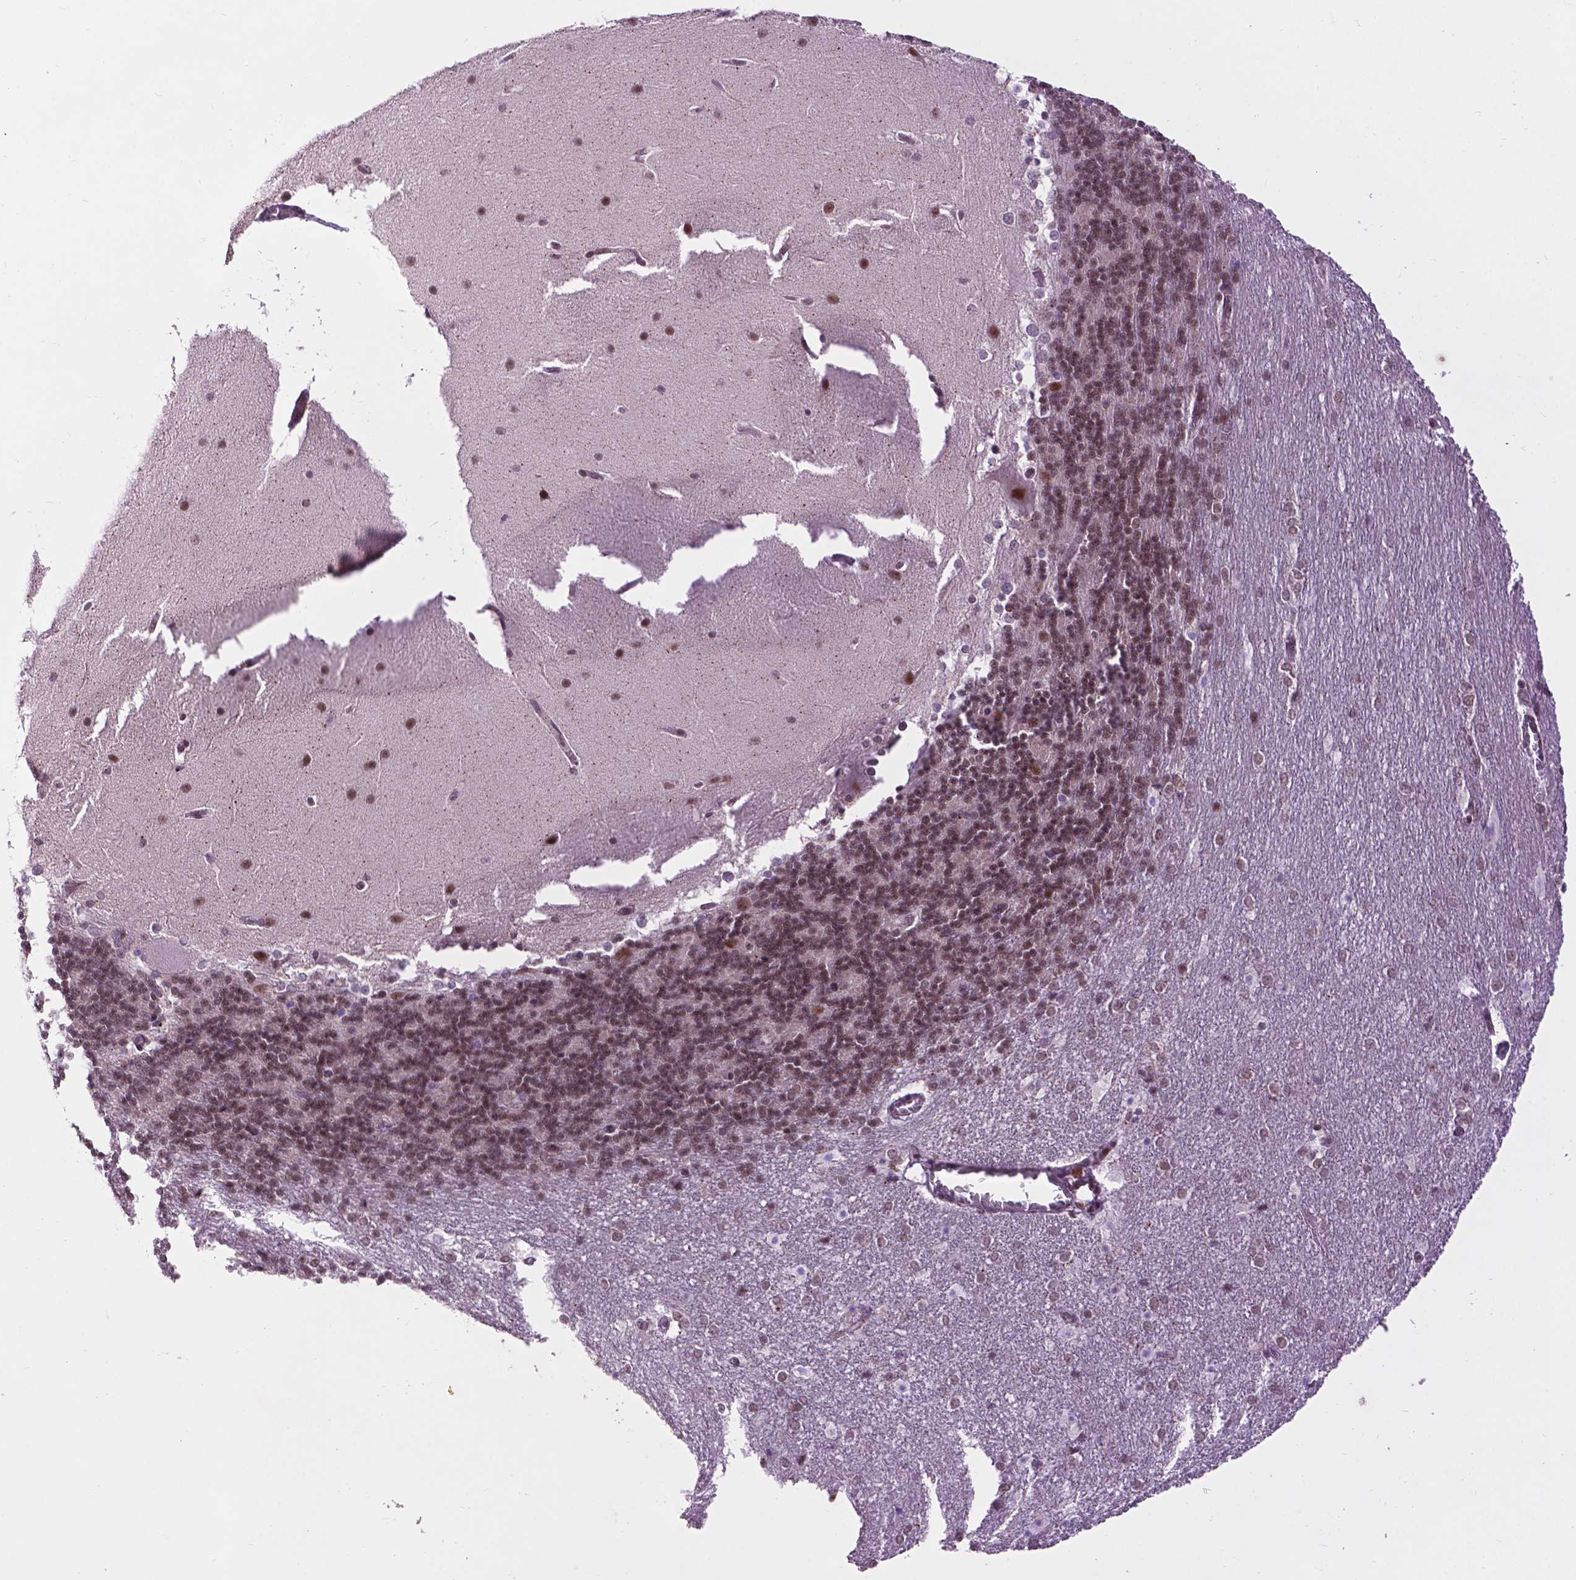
{"staining": {"intensity": "weak", "quantity": "25%-75%", "location": "nuclear"}, "tissue": "cerebellum", "cell_type": "Cells in granular layer", "image_type": "normal", "snomed": [{"axis": "morphology", "description": "Normal tissue, NOS"}, {"axis": "topography", "description": "Cerebellum"}], "caption": "A photomicrograph of cerebellum stained for a protein exhibits weak nuclear brown staining in cells in granular layer.", "gene": "EAF1", "patient": {"sex": "female", "age": 19}}